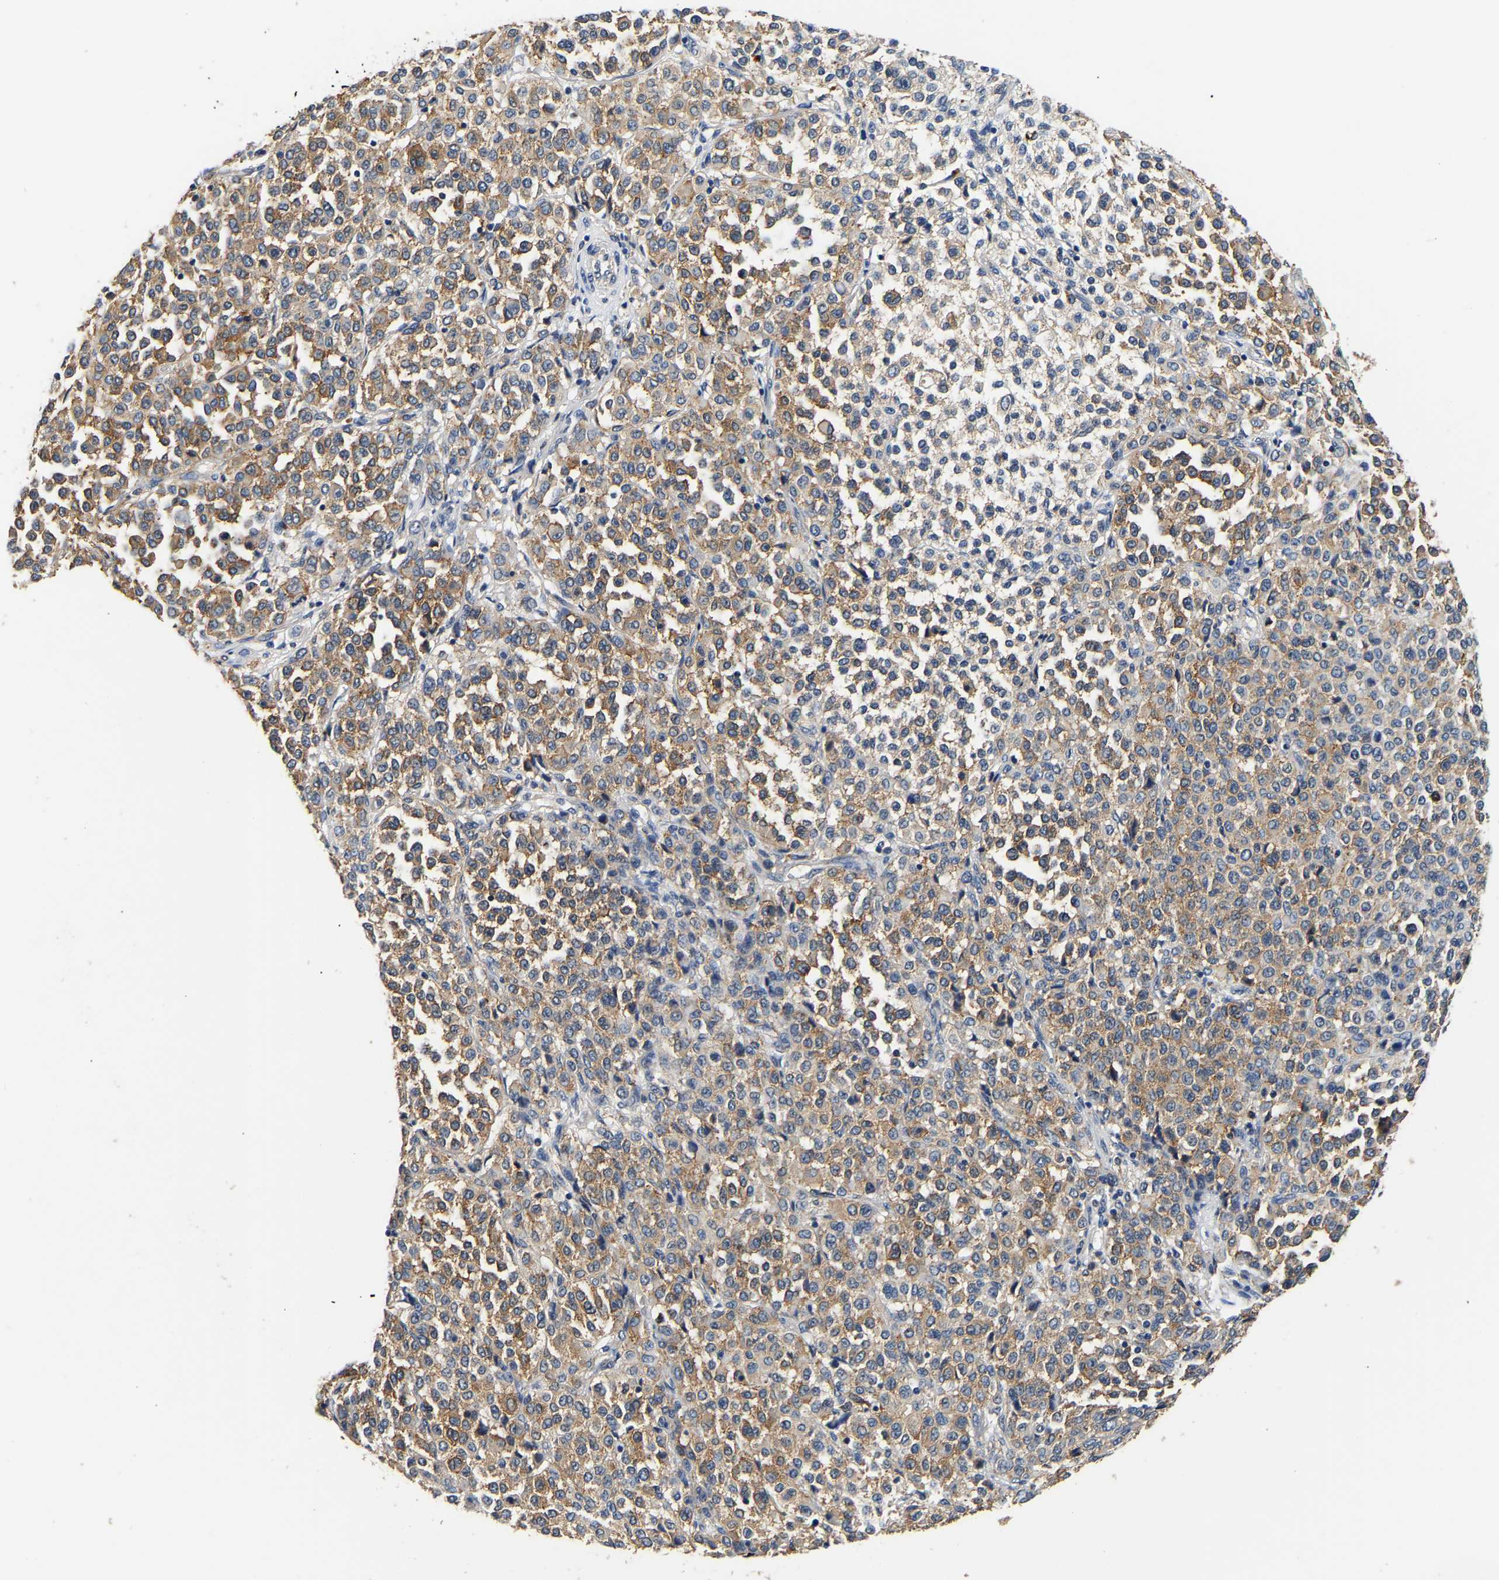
{"staining": {"intensity": "moderate", "quantity": ">75%", "location": "cytoplasmic/membranous"}, "tissue": "melanoma", "cell_type": "Tumor cells", "image_type": "cancer", "snomed": [{"axis": "morphology", "description": "Malignant melanoma, Metastatic site"}, {"axis": "topography", "description": "Pancreas"}], "caption": "Immunohistochemistry (IHC) (DAB) staining of human malignant melanoma (metastatic site) reveals moderate cytoplasmic/membranous protein positivity in about >75% of tumor cells.", "gene": "SMU1", "patient": {"sex": "female", "age": 30}}